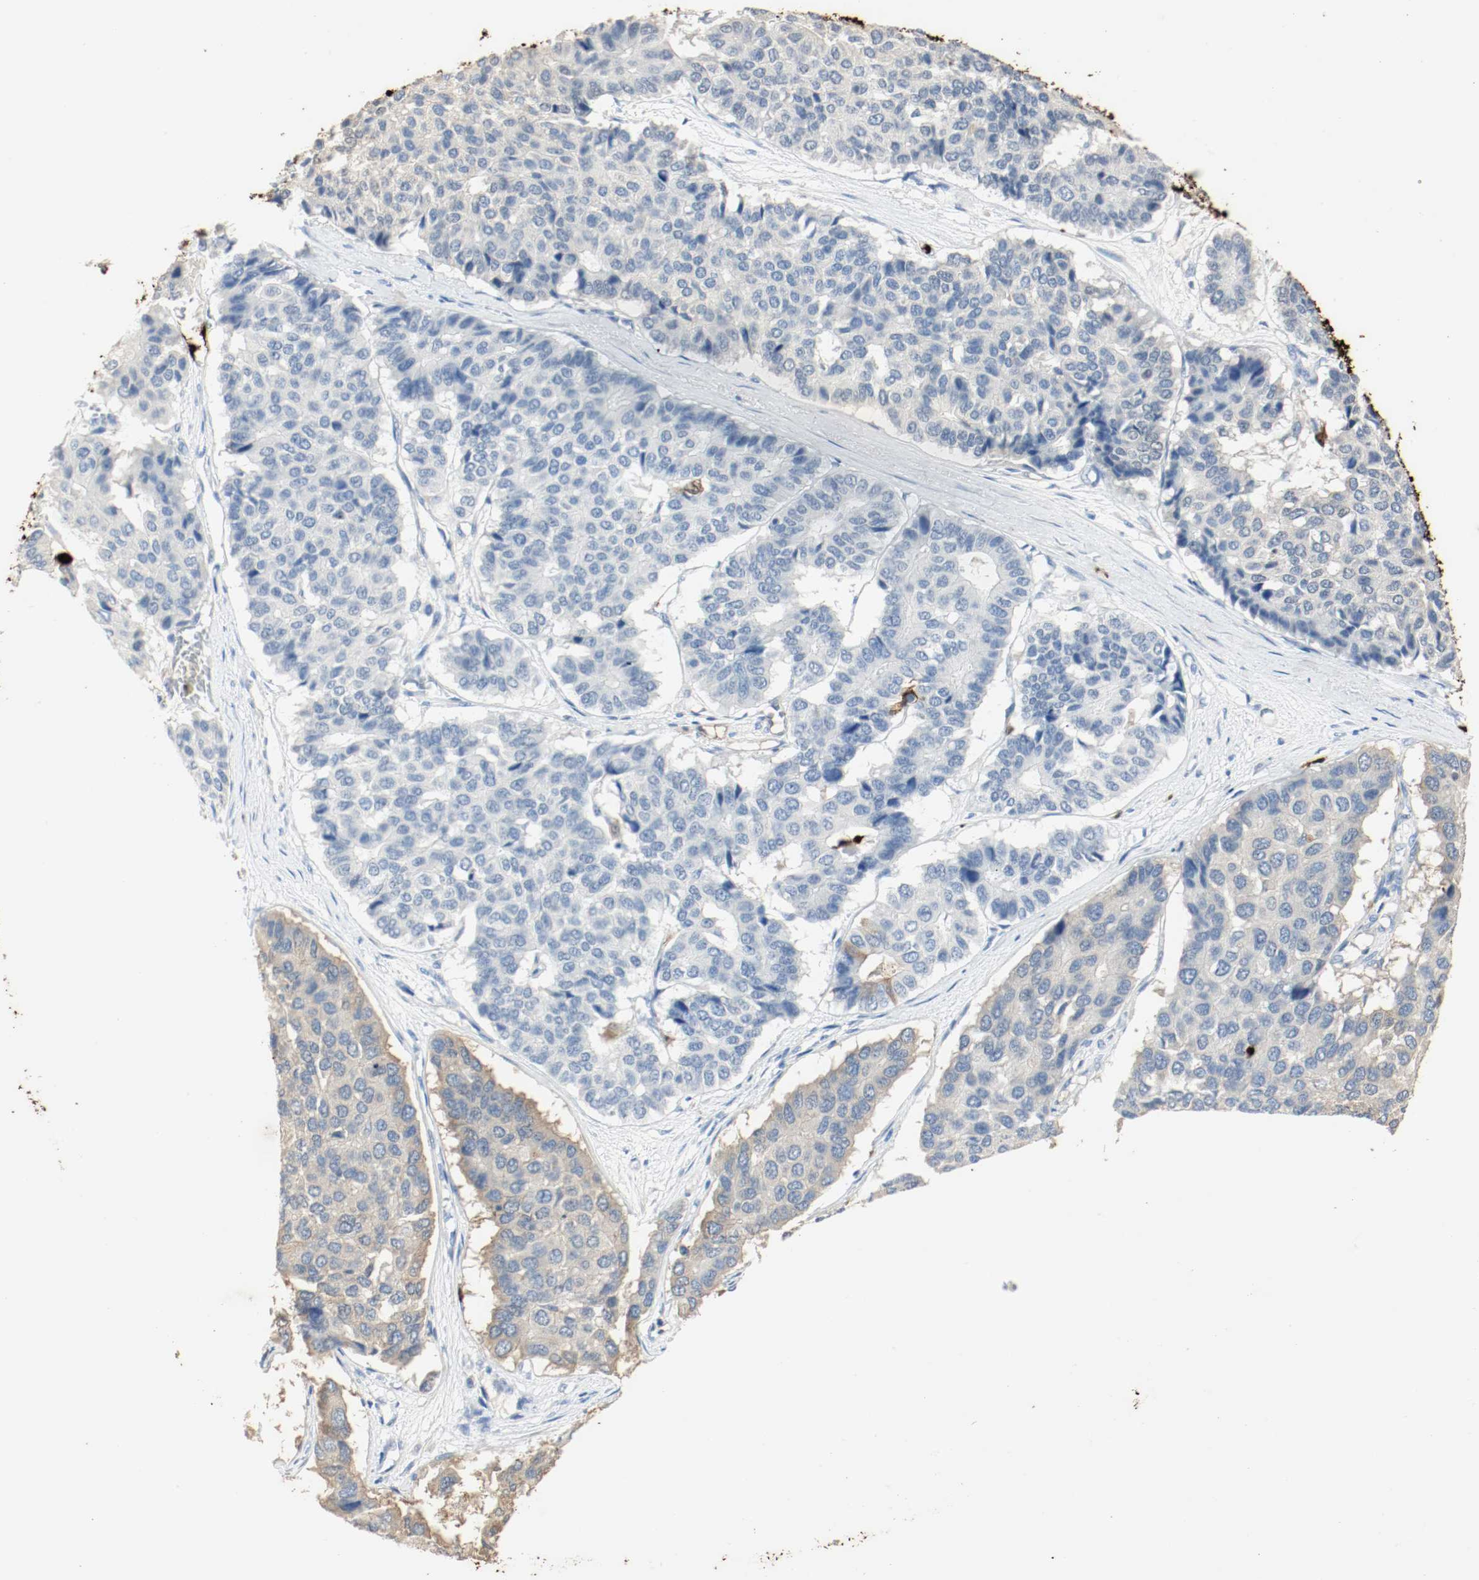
{"staining": {"intensity": "weak", "quantity": "<25%", "location": "cytoplasmic/membranous"}, "tissue": "pancreatic cancer", "cell_type": "Tumor cells", "image_type": "cancer", "snomed": [{"axis": "morphology", "description": "Adenocarcinoma, NOS"}, {"axis": "topography", "description": "Pancreas"}], "caption": "Immunohistochemistry (IHC) micrograph of neoplastic tissue: adenocarcinoma (pancreatic) stained with DAB (3,3'-diaminobenzidine) demonstrates no significant protein expression in tumor cells. (Stains: DAB IHC with hematoxylin counter stain, Microscopy: brightfield microscopy at high magnification).", "gene": "S100A9", "patient": {"sex": "male", "age": 50}}